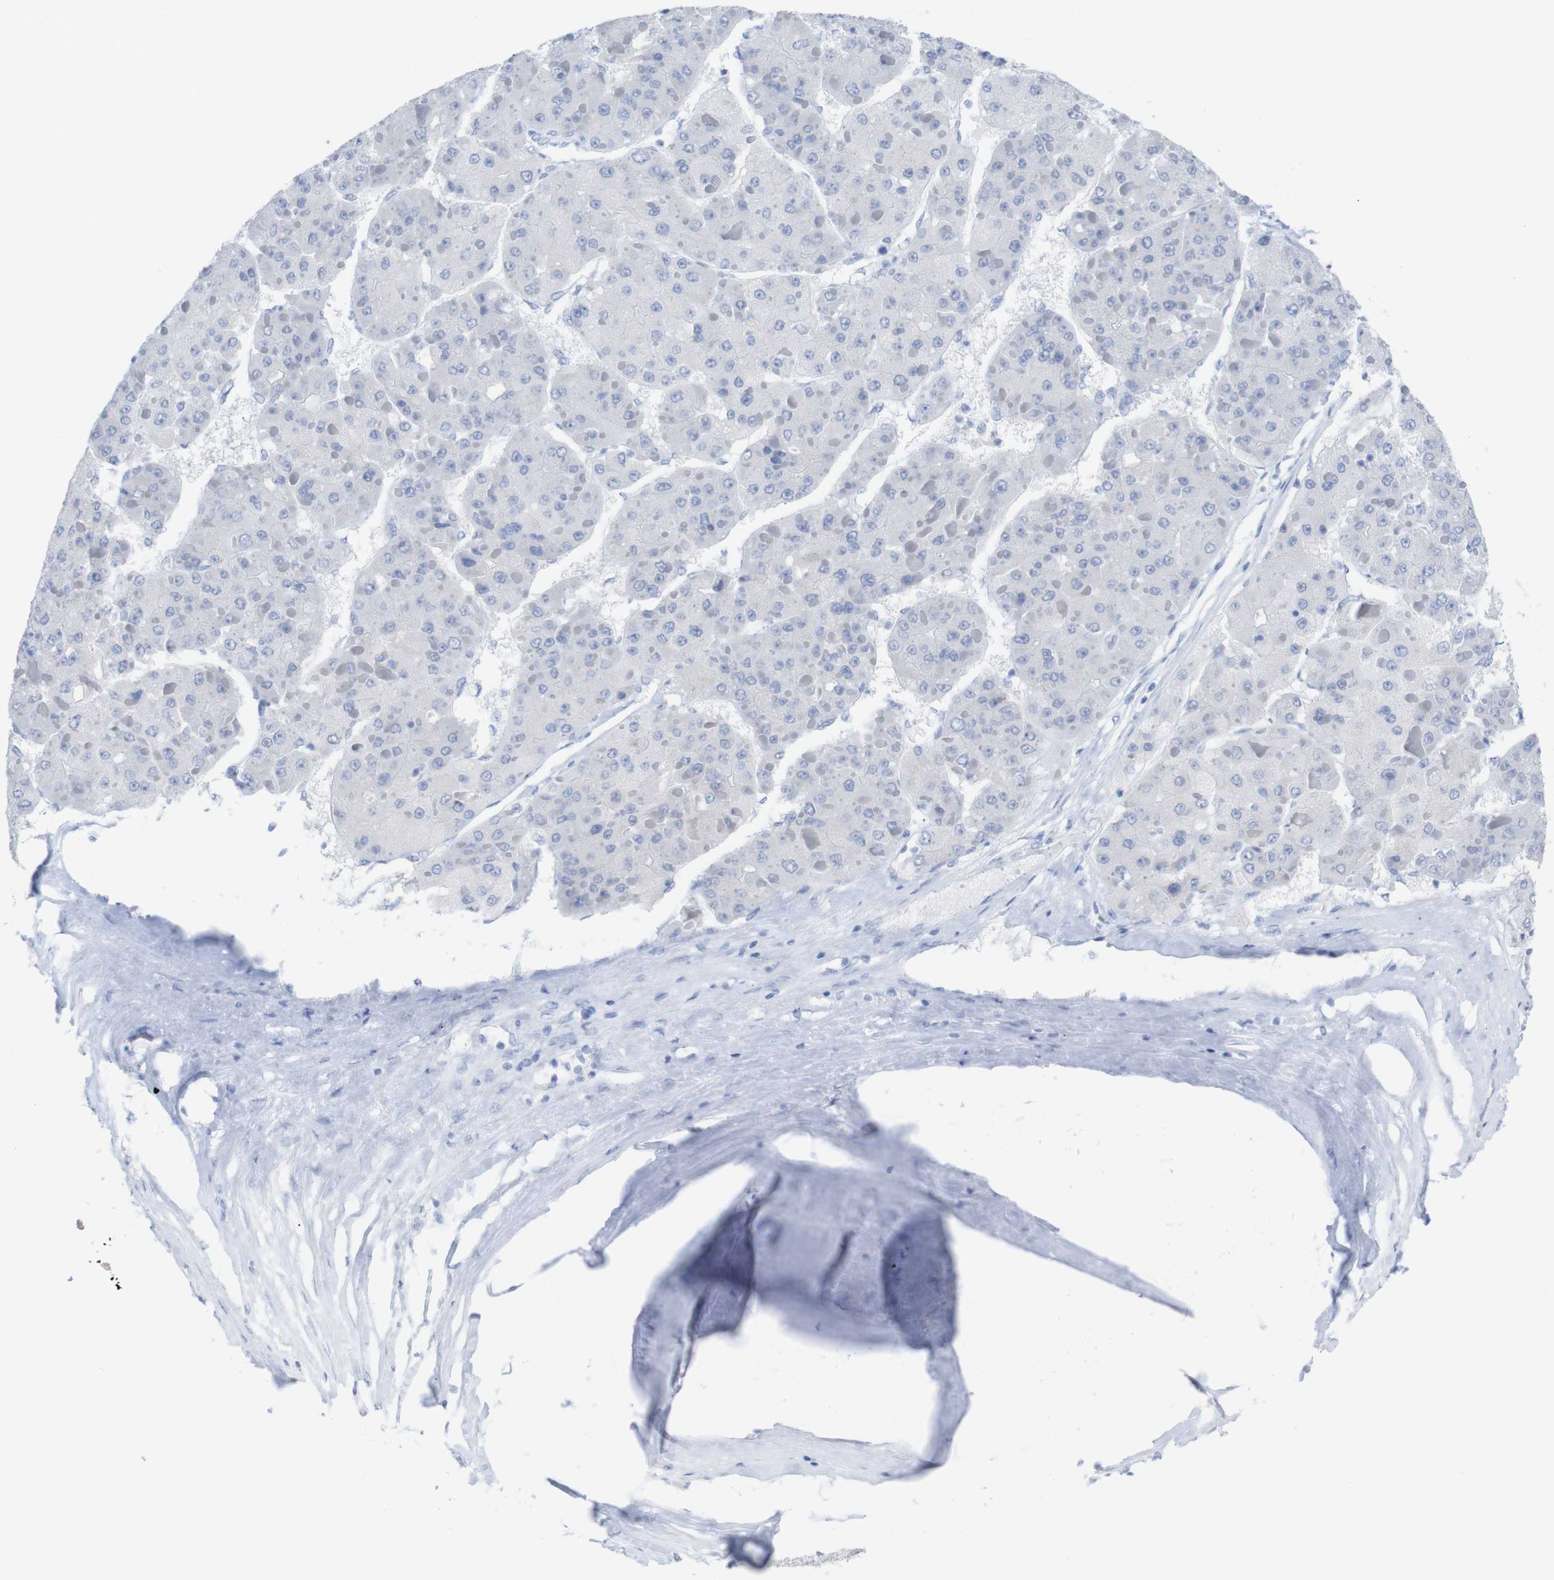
{"staining": {"intensity": "negative", "quantity": "none", "location": "none"}, "tissue": "liver cancer", "cell_type": "Tumor cells", "image_type": "cancer", "snomed": [{"axis": "morphology", "description": "Carcinoma, Hepatocellular, NOS"}, {"axis": "topography", "description": "Liver"}], "caption": "Tumor cells are negative for protein expression in human liver hepatocellular carcinoma.", "gene": "PNMA1", "patient": {"sex": "female", "age": 73}}